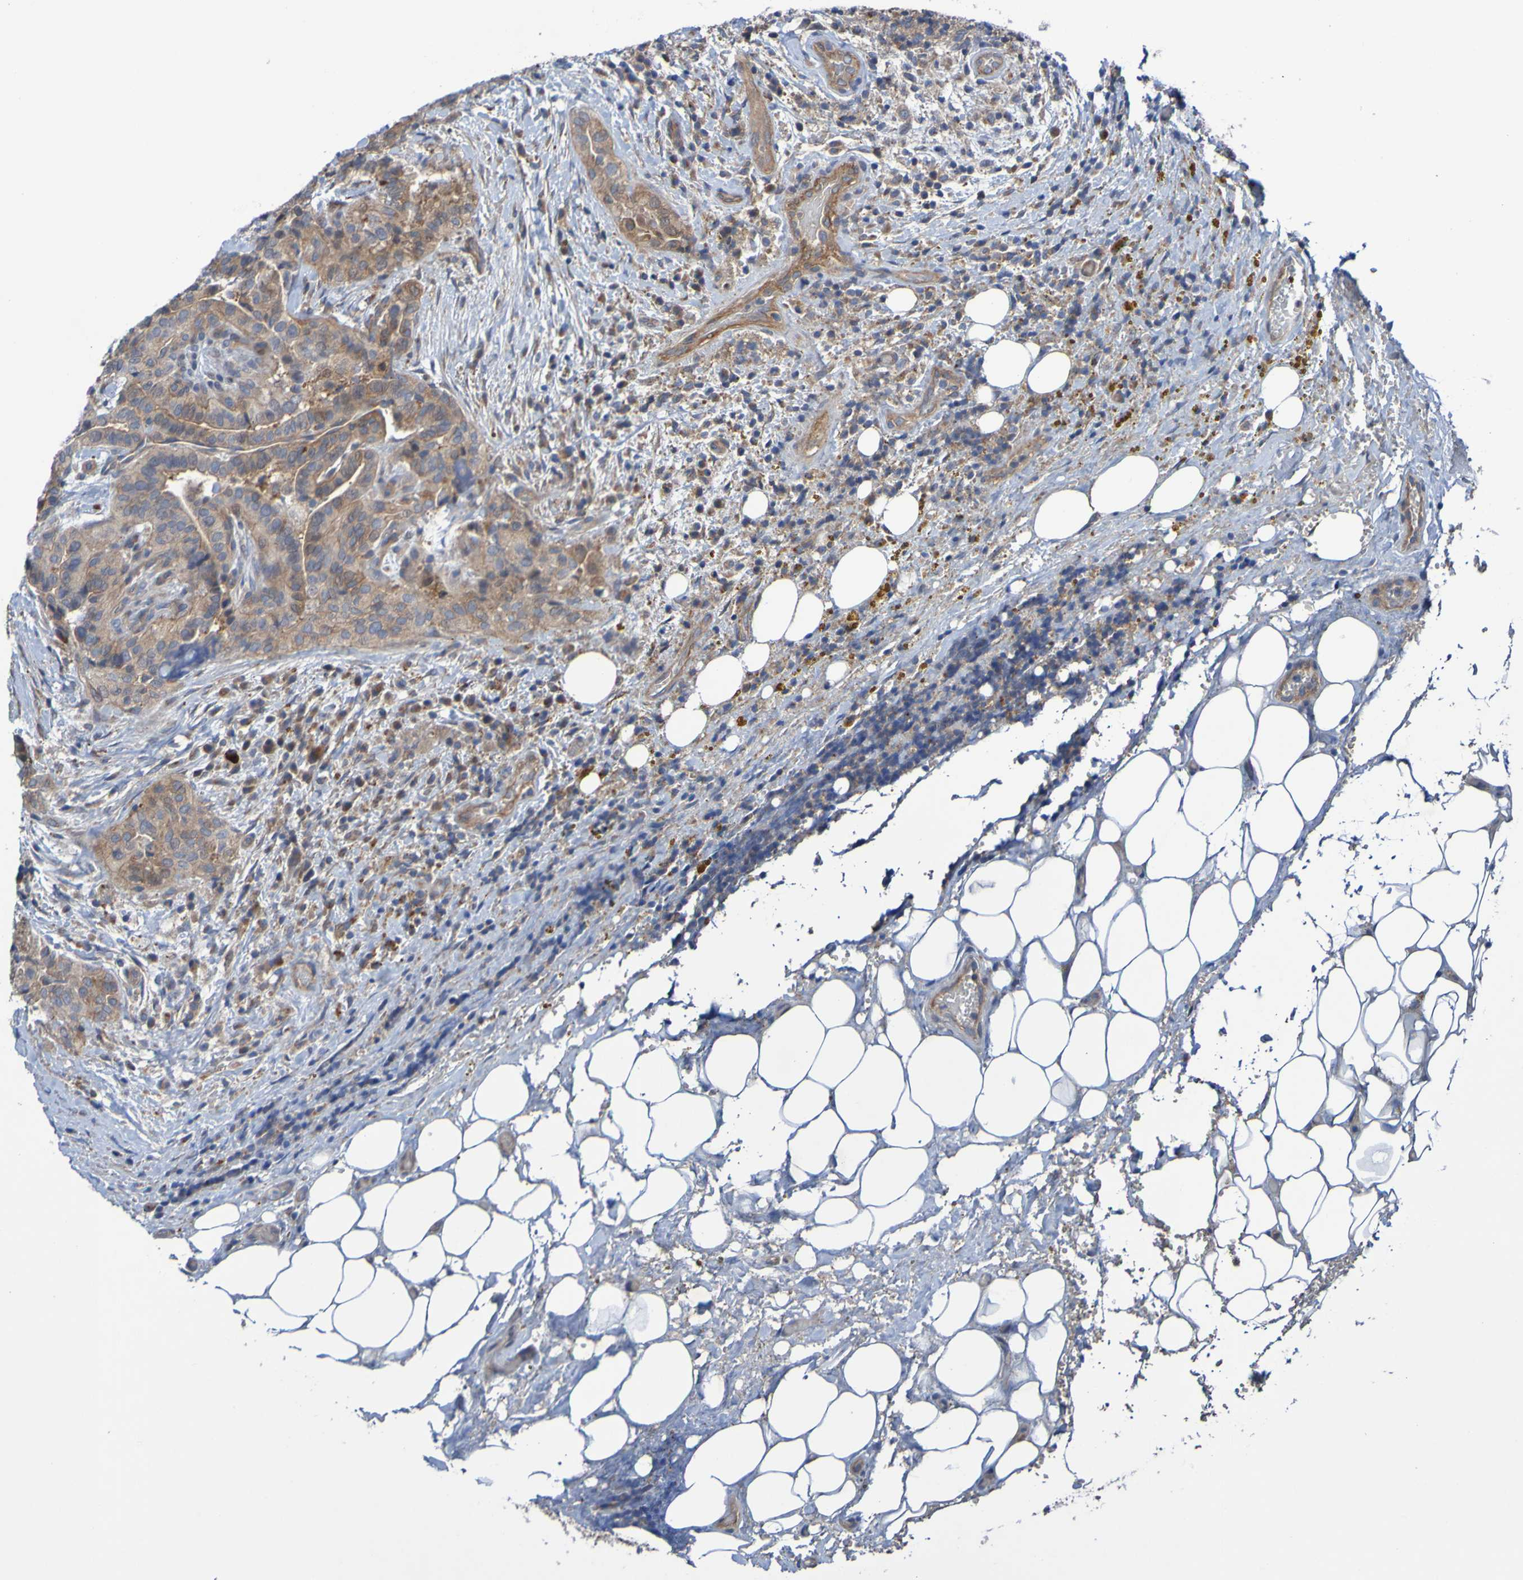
{"staining": {"intensity": "weak", "quantity": ">75%", "location": "cytoplasmic/membranous"}, "tissue": "thyroid cancer", "cell_type": "Tumor cells", "image_type": "cancer", "snomed": [{"axis": "morphology", "description": "Papillary adenocarcinoma, NOS"}, {"axis": "topography", "description": "Thyroid gland"}], "caption": "Human thyroid cancer stained with a brown dye demonstrates weak cytoplasmic/membranous positive positivity in about >75% of tumor cells.", "gene": "SDK1", "patient": {"sex": "male", "age": 77}}